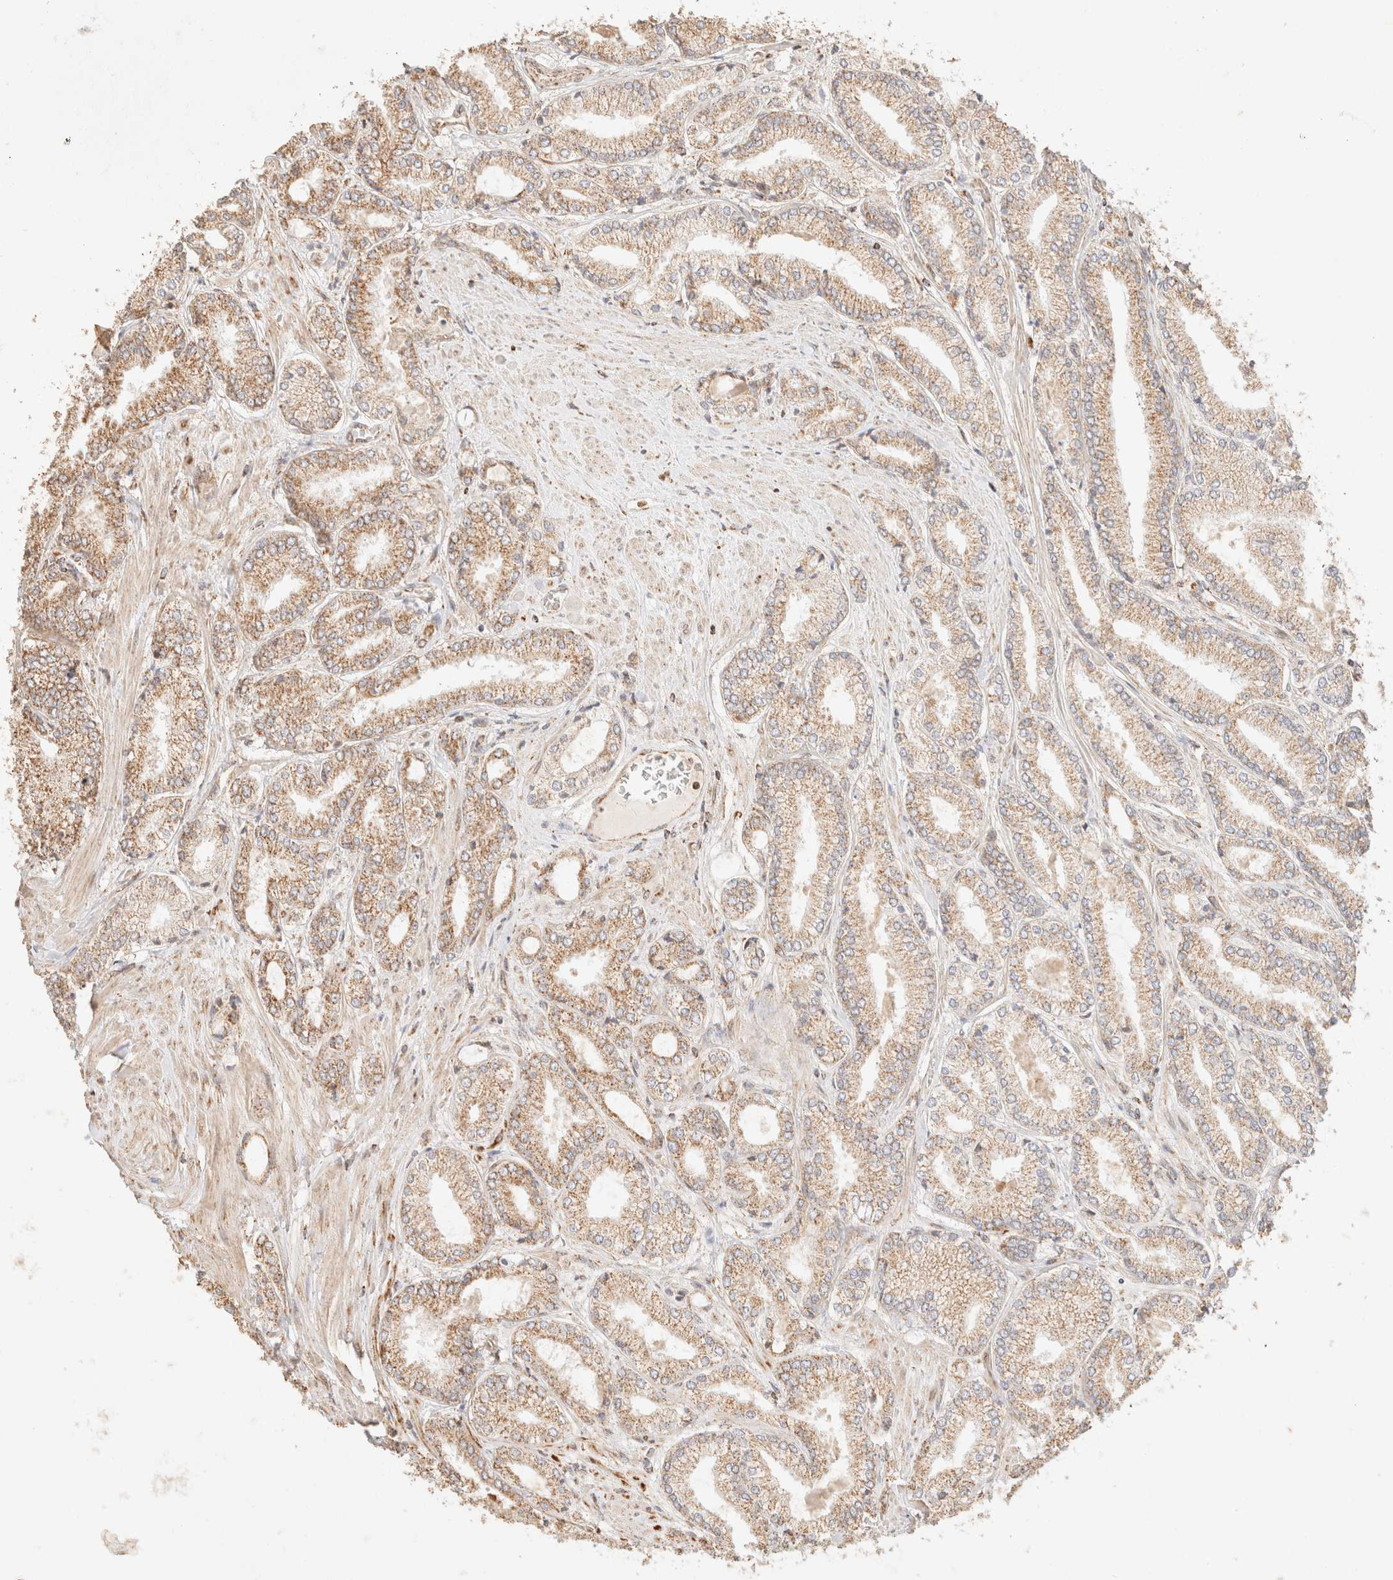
{"staining": {"intensity": "weak", "quantity": ">75%", "location": "cytoplasmic/membranous"}, "tissue": "prostate cancer", "cell_type": "Tumor cells", "image_type": "cancer", "snomed": [{"axis": "morphology", "description": "Adenocarcinoma, Low grade"}, {"axis": "topography", "description": "Prostate"}], "caption": "Weak cytoplasmic/membranous protein expression is present in about >75% of tumor cells in prostate cancer (low-grade adenocarcinoma). The staining was performed using DAB, with brown indicating positive protein expression. Nuclei are stained blue with hematoxylin.", "gene": "TACO1", "patient": {"sex": "male", "age": 62}}